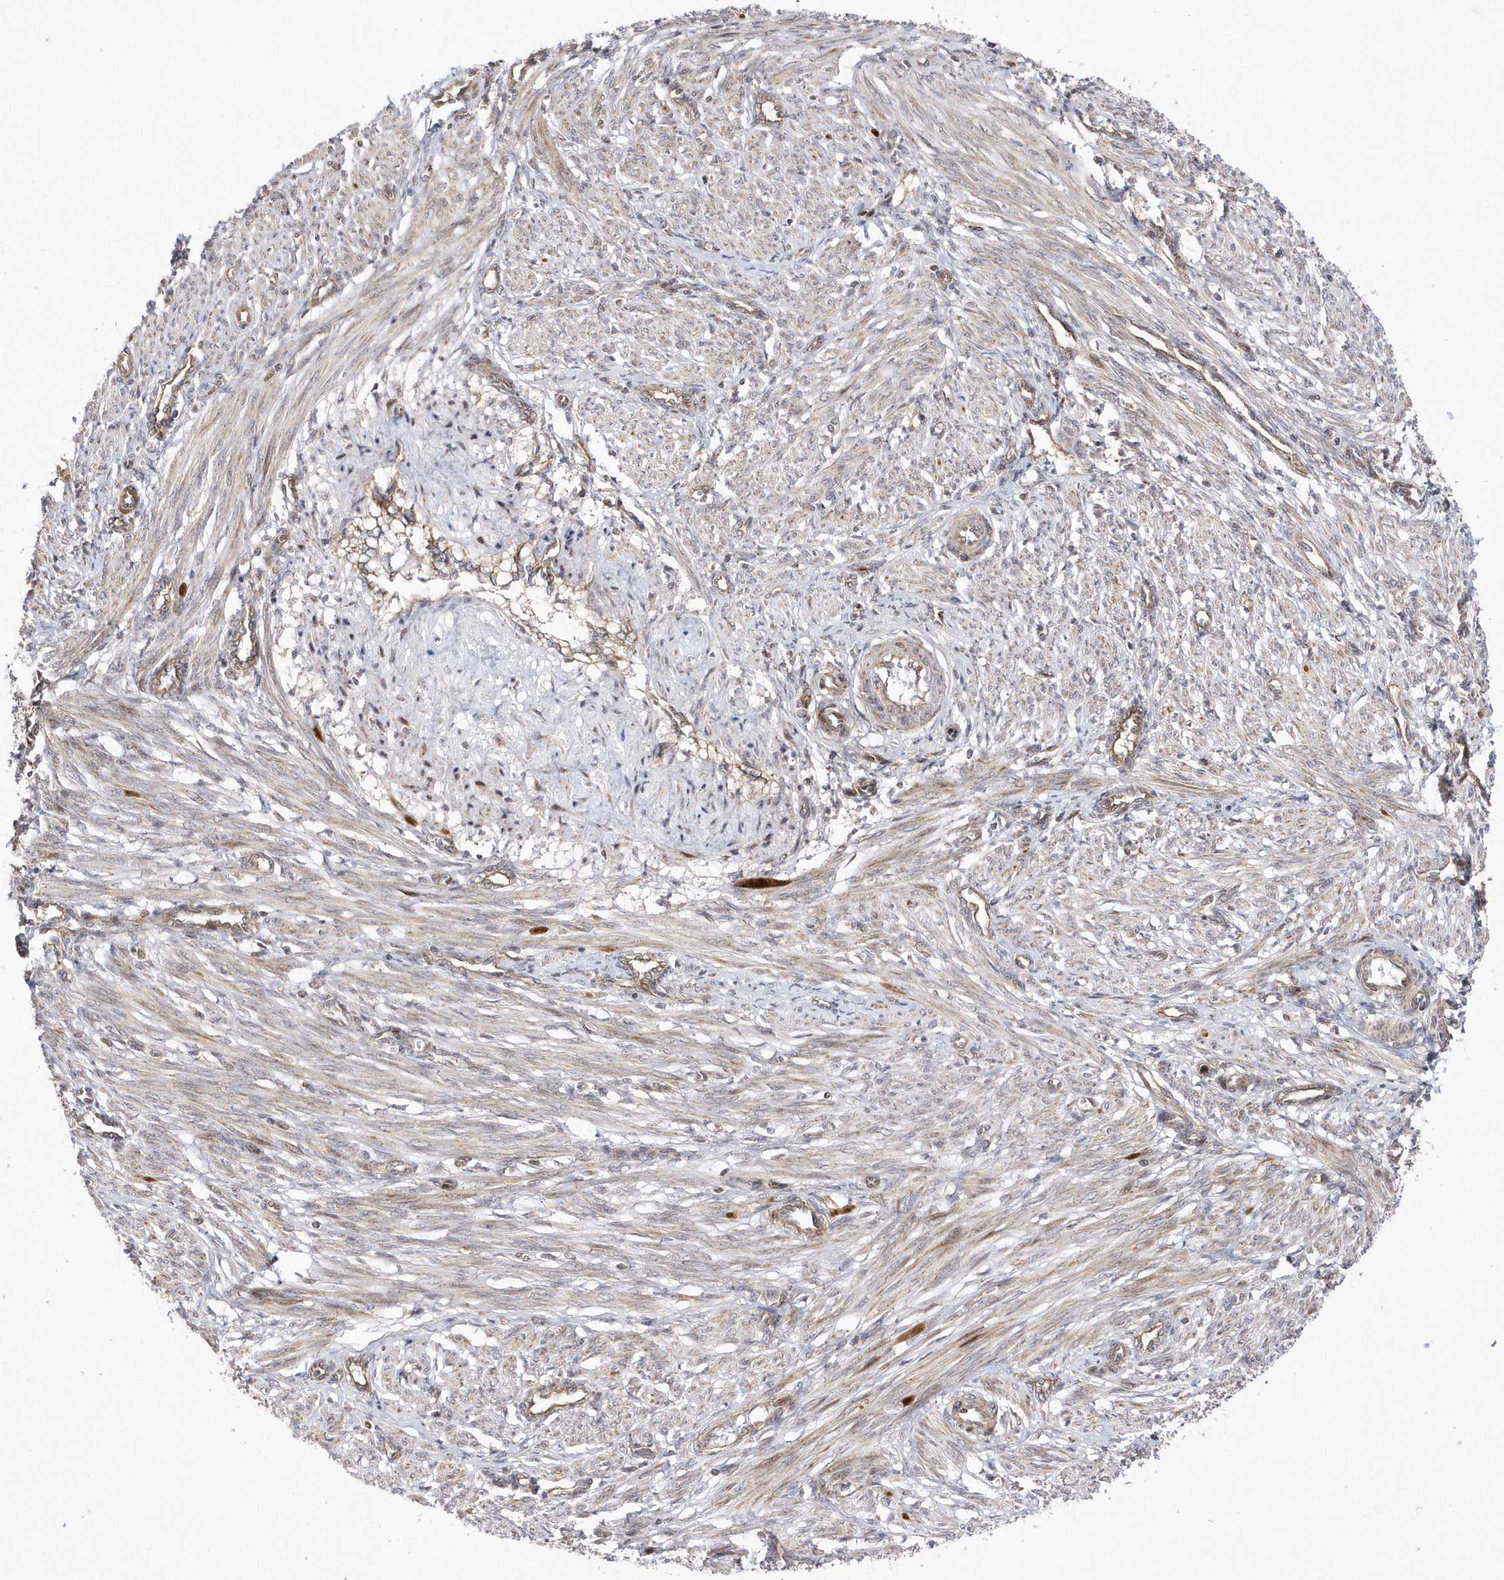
{"staining": {"intensity": "moderate", "quantity": "25%-75%", "location": "cytoplasmic/membranous,nuclear"}, "tissue": "smooth muscle", "cell_type": "Smooth muscle cells", "image_type": "normal", "snomed": [{"axis": "morphology", "description": "Normal tissue, NOS"}, {"axis": "topography", "description": "Endometrium"}], "caption": "This photomicrograph exhibits unremarkable smooth muscle stained with IHC to label a protein in brown. The cytoplasmic/membranous,nuclear of smooth muscle cells show moderate positivity for the protein. Nuclei are counter-stained blue.", "gene": "DALRD3", "patient": {"sex": "female", "age": 33}}